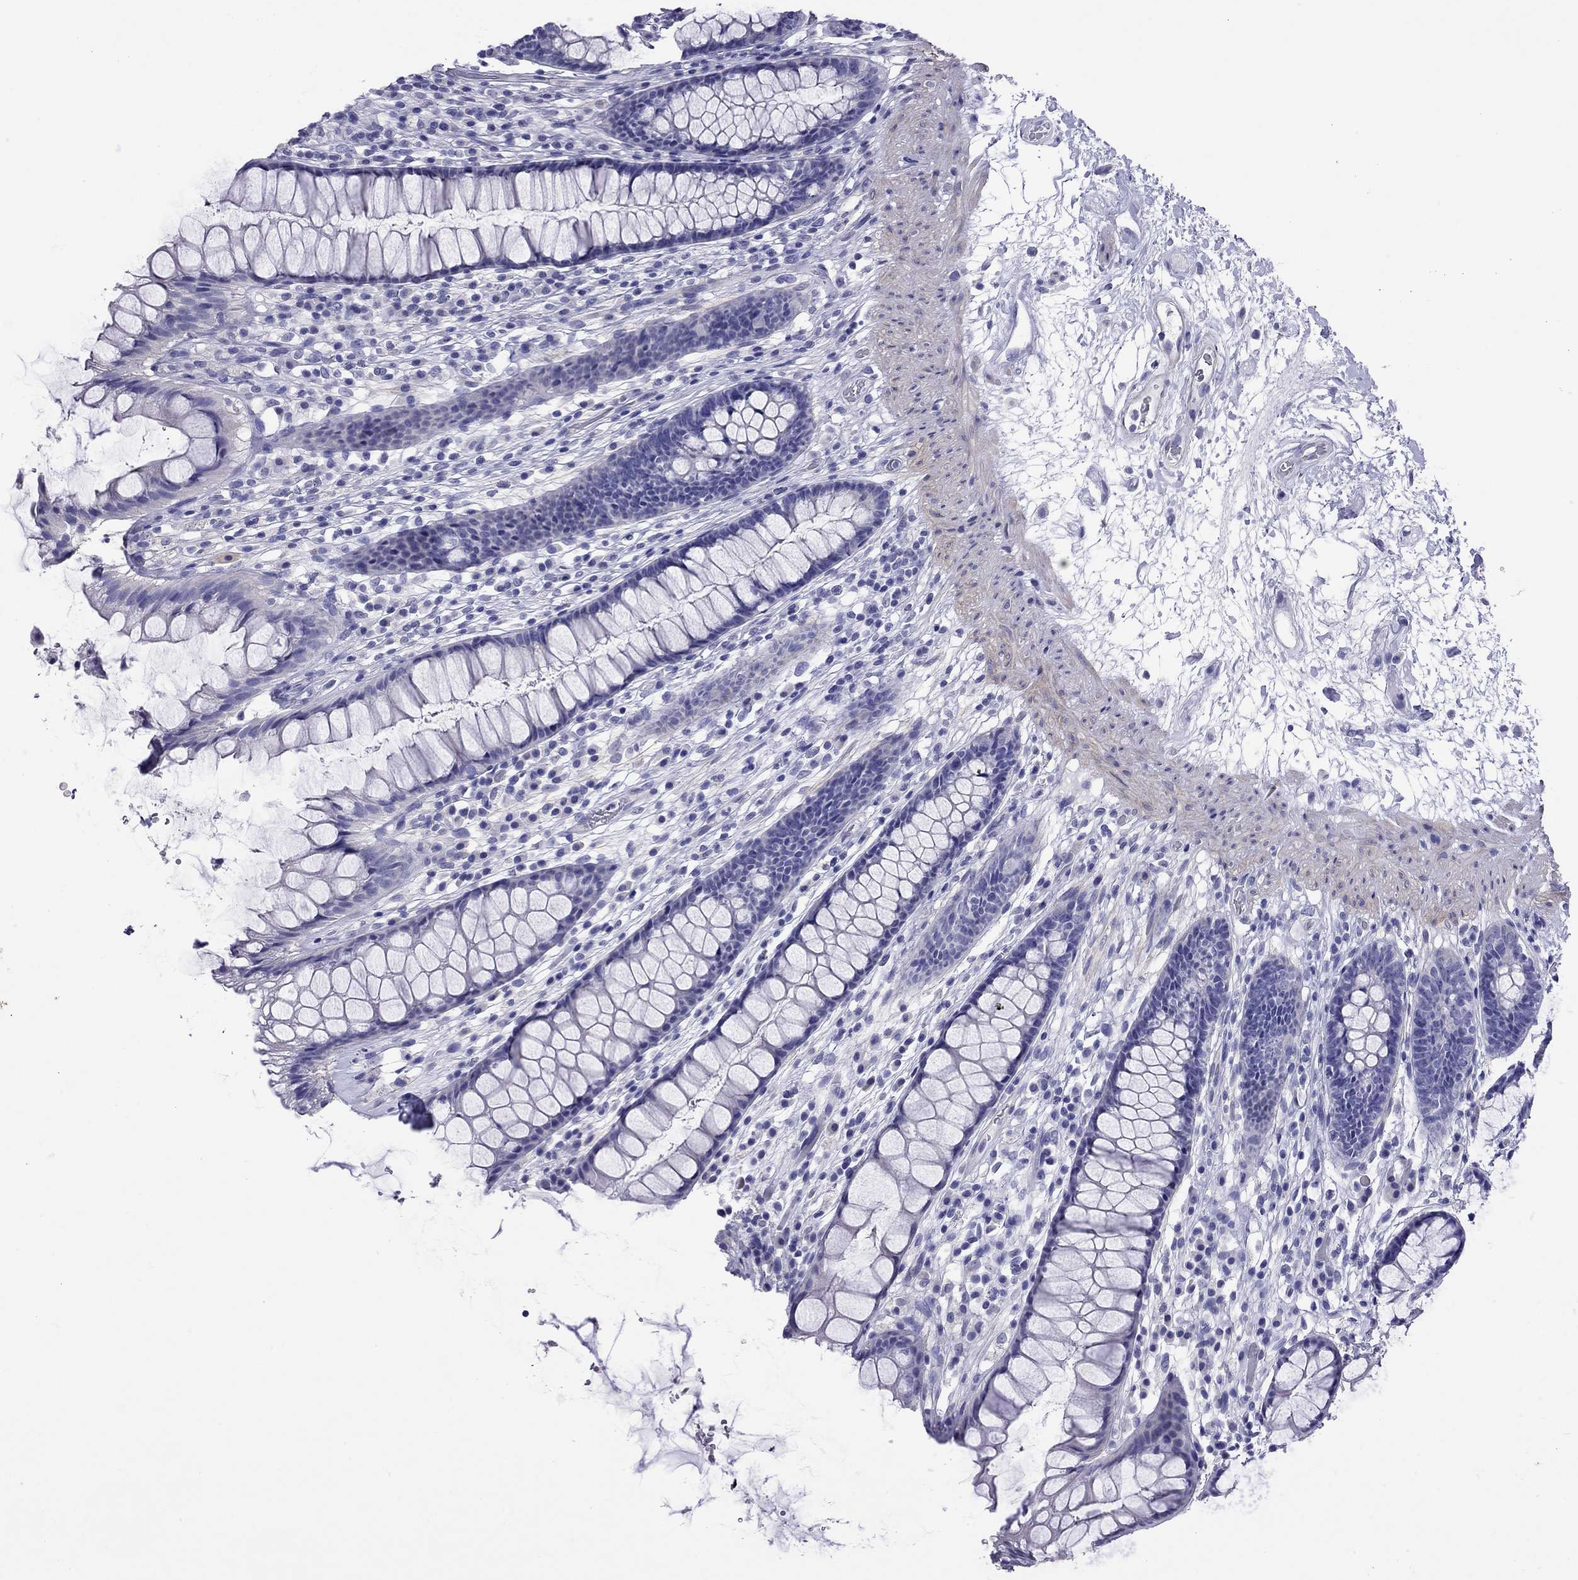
{"staining": {"intensity": "negative", "quantity": "none", "location": "none"}, "tissue": "rectum", "cell_type": "Glandular cells", "image_type": "normal", "snomed": [{"axis": "morphology", "description": "Normal tissue, NOS"}, {"axis": "topography", "description": "Rectum"}], "caption": "Rectum stained for a protein using immunohistochemistry (IHC) displays no staining glandular cells.", "gene": "KIAA2012", "patient": {"sex": "male", "age": 72}}